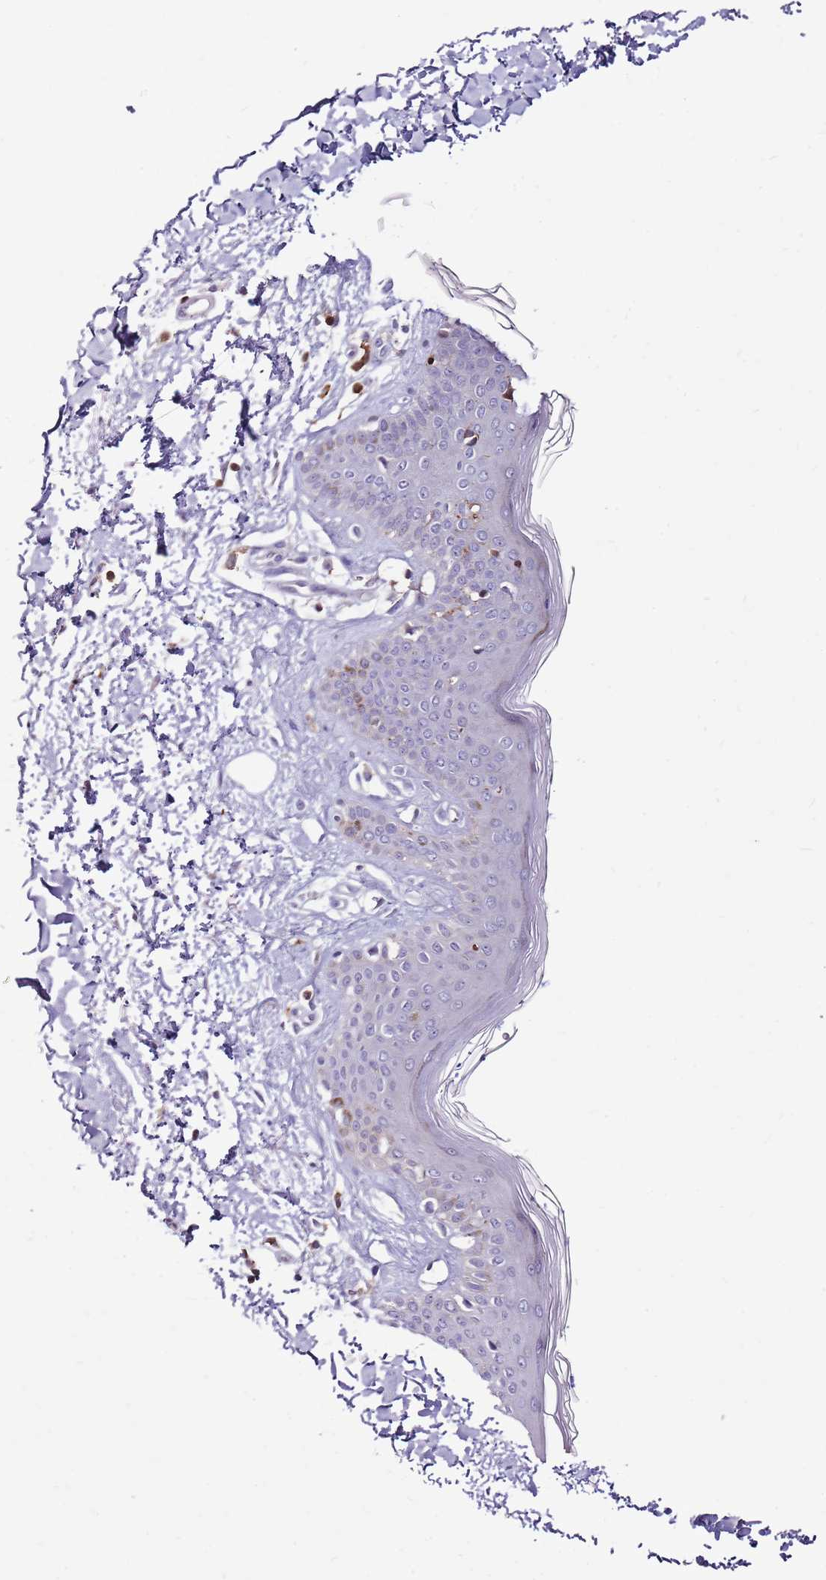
{"staining": {"intensity": "moderate", "quantity": ">75%", "location": "cytoplasmic/membranous"}, "tissue": "skin", "cell_type": "Fibroblasts", "image_type": "normal", "snomed": [{"axis": "morphology", "description": "Normal tissue, NOS"}, {"axis": "topography", "description": "Skin"}], "caption": "Immunohistochemical staining of normal skin demonstrates moderate cytoplasmic/membranous protein expression in approximately >75% of fibroblasts.", "gene": "ZSWIM1", "patient": {"sex": "female", "age": 64}}